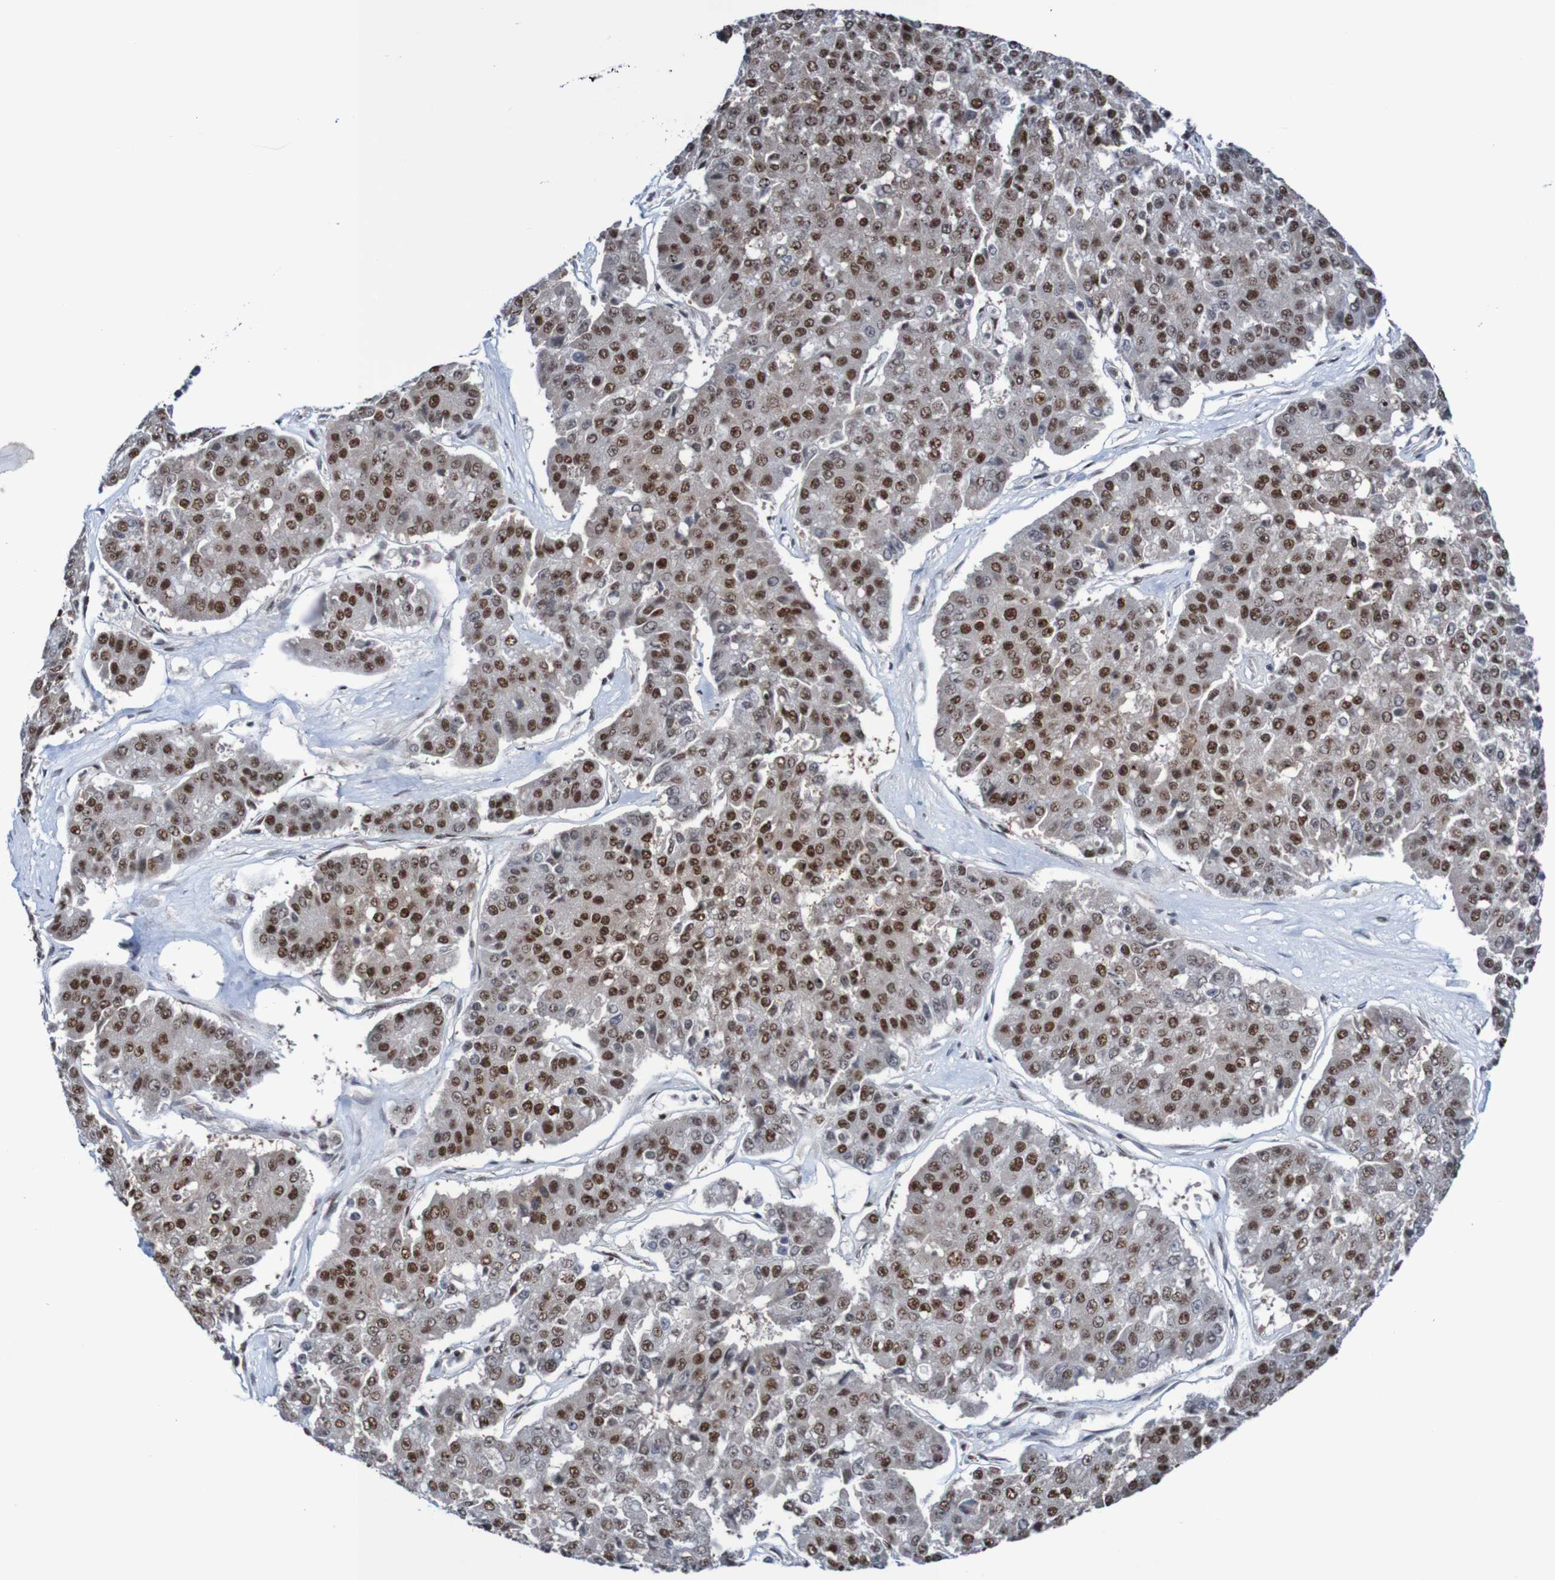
{"staining": {"intensity": "strong", "quantity": "25%-75%", "location": "nuclear"}, "tissue": "pancreatic cancer", "cell_type": "Tumor cells", "image_type": "cancer", "snomed": [{"axis": "morphology", "description": "Adenocarcinoma, NOS"}, {"axis": "topography", "description": "Pancreas"}], "caption": "A histopathology image showing strong nuclear positivity in about 25%-75% of tumor cells in pancreatic cancer (adenocarcinoma), as visualized by brown immunohistochemical staining.", "gene": "CDC5L", "patient": {"sex": "male", "age": 50}}